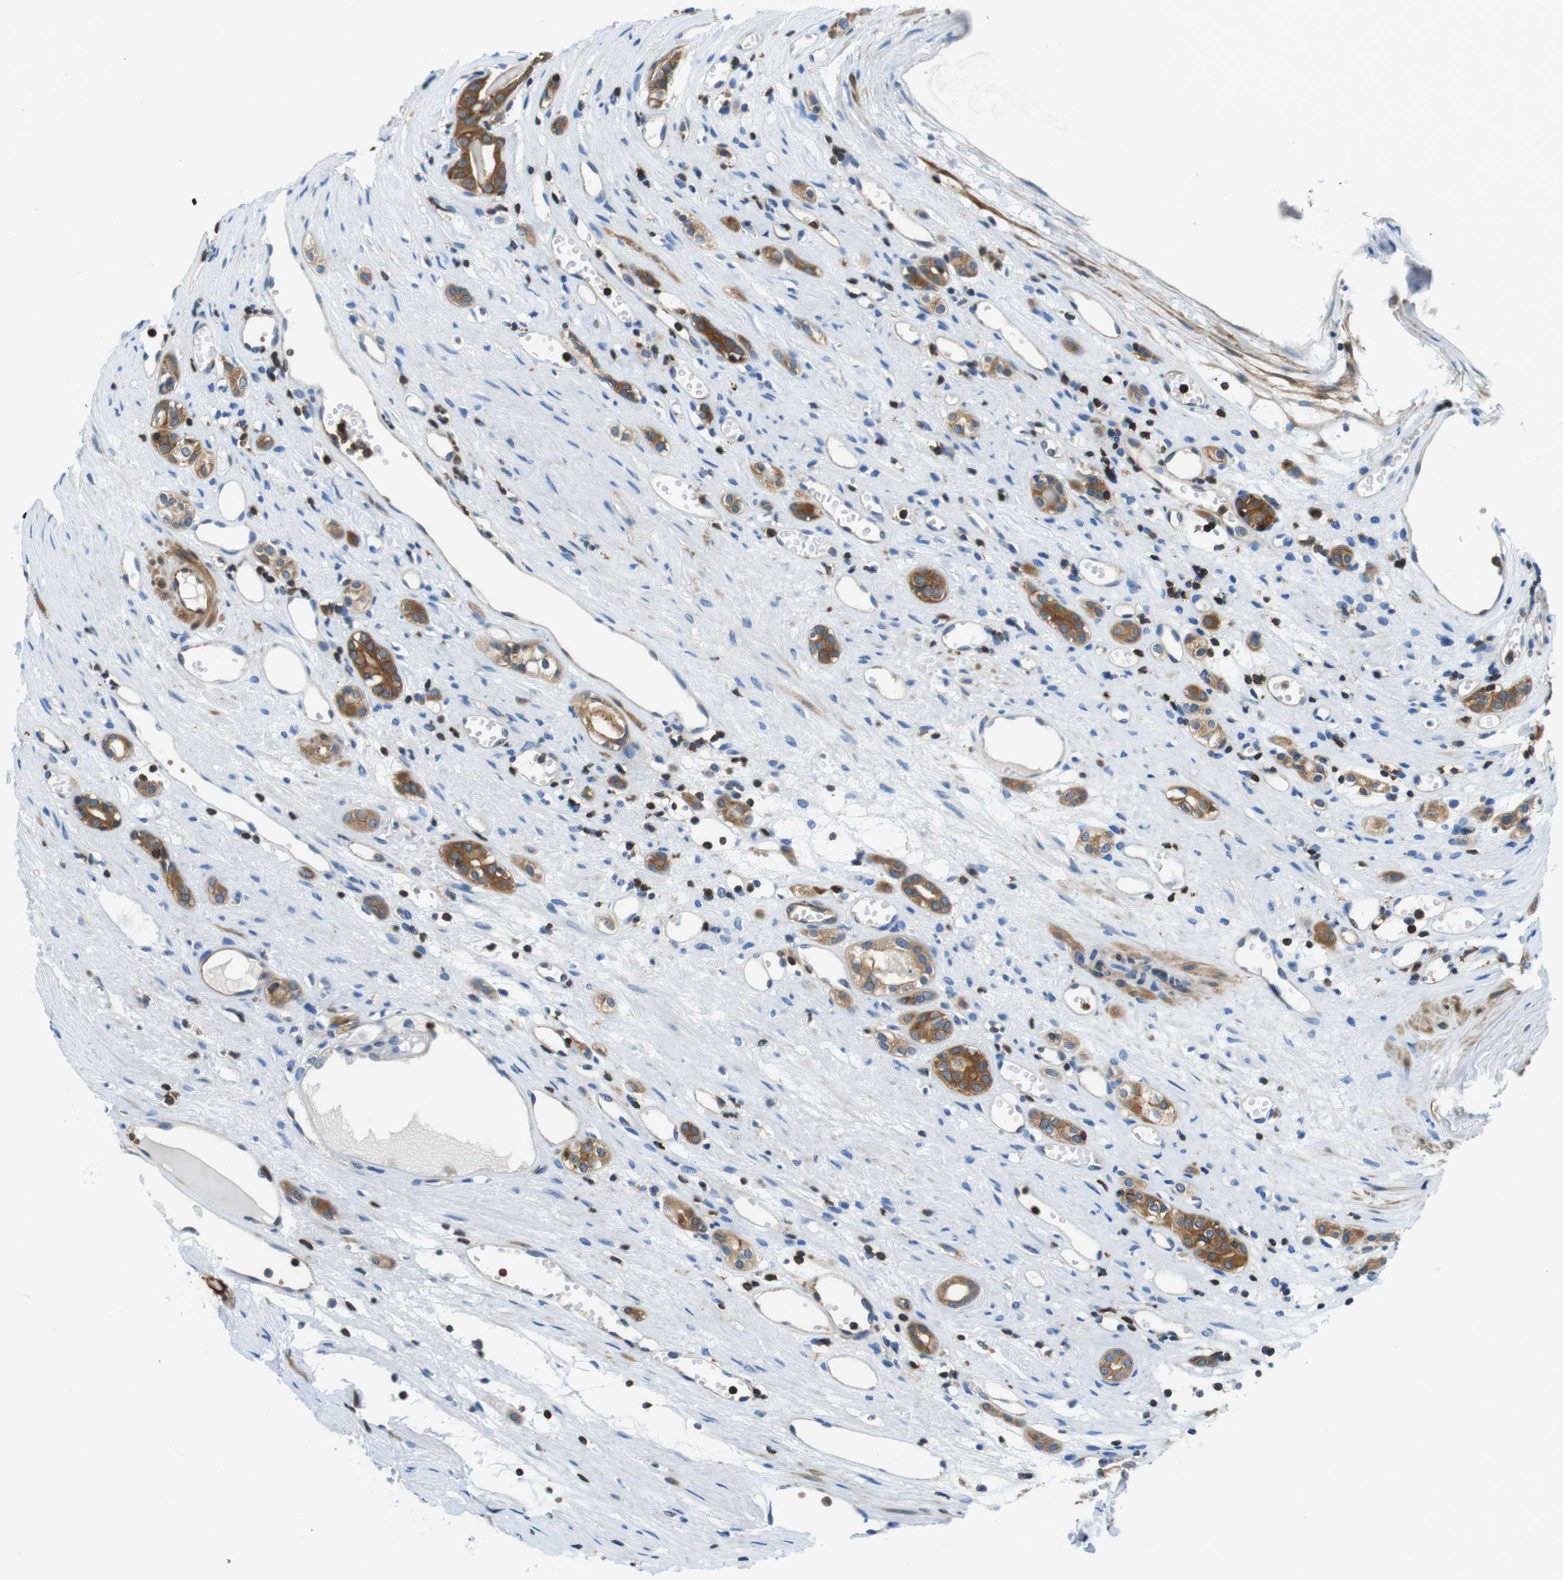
{"staining": {"intensity": "moderate", "quantity": "25%-75%", "location": "cytoplasmic/membranous"}, "tissue": "renal cancer", "cell_type": "Tumor cells", "image_type": "cancer", "snomed": [{"axis": "morphology", "description": "Adenocarcinoma, NOS"}, {"axis": "topography", "description": "Kidney"}], "caption": "About 25%-75% of tumor cells in renal cancer (adenocarcinoma) display moderate cytoplasmic/membranous protein staining as visualized by brown immunohistochemical staining.", "gene": "TES", "patient": {"sex": "male", "age": 56}}